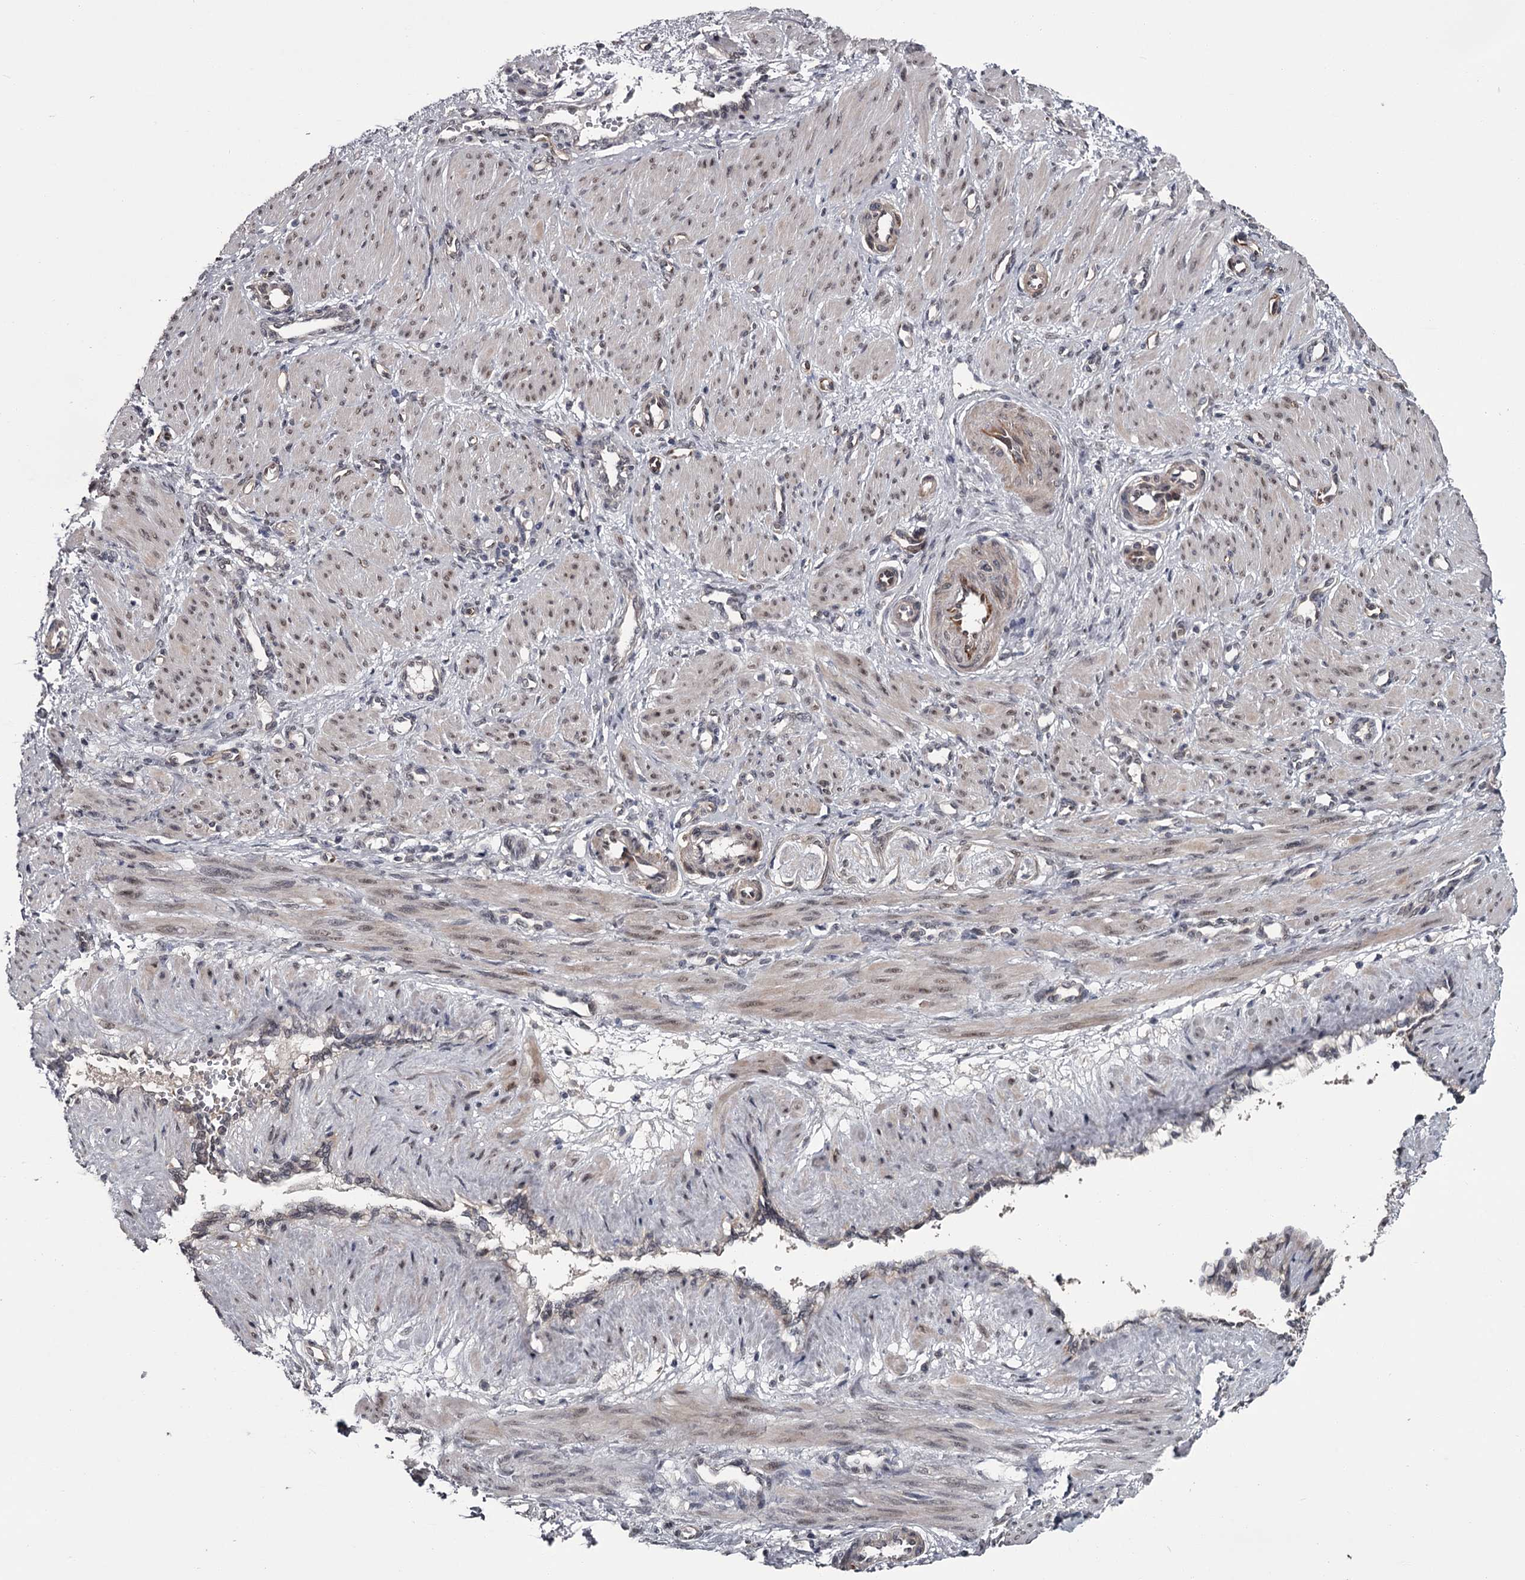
{"staining": {"intensity": "weak", "quantity": ">75%", "location": "nuclear"}, "tissue": "smooth muscle", "cell_type": "Smooth muscle cells", "image_type": "normal", "snomed": [{"axis": "morphology", "description": "Normal tissue, NOS"}, {"axis": "topography", "description": "Endometrium"}], "caption": "Smooth muscle cells show low levels of weak nuclear positivity in about >75% of cells in unremarkable human smooth muscle.", "gene": "PRPF40B", "patient": {"sex": "female", "age": 33}}